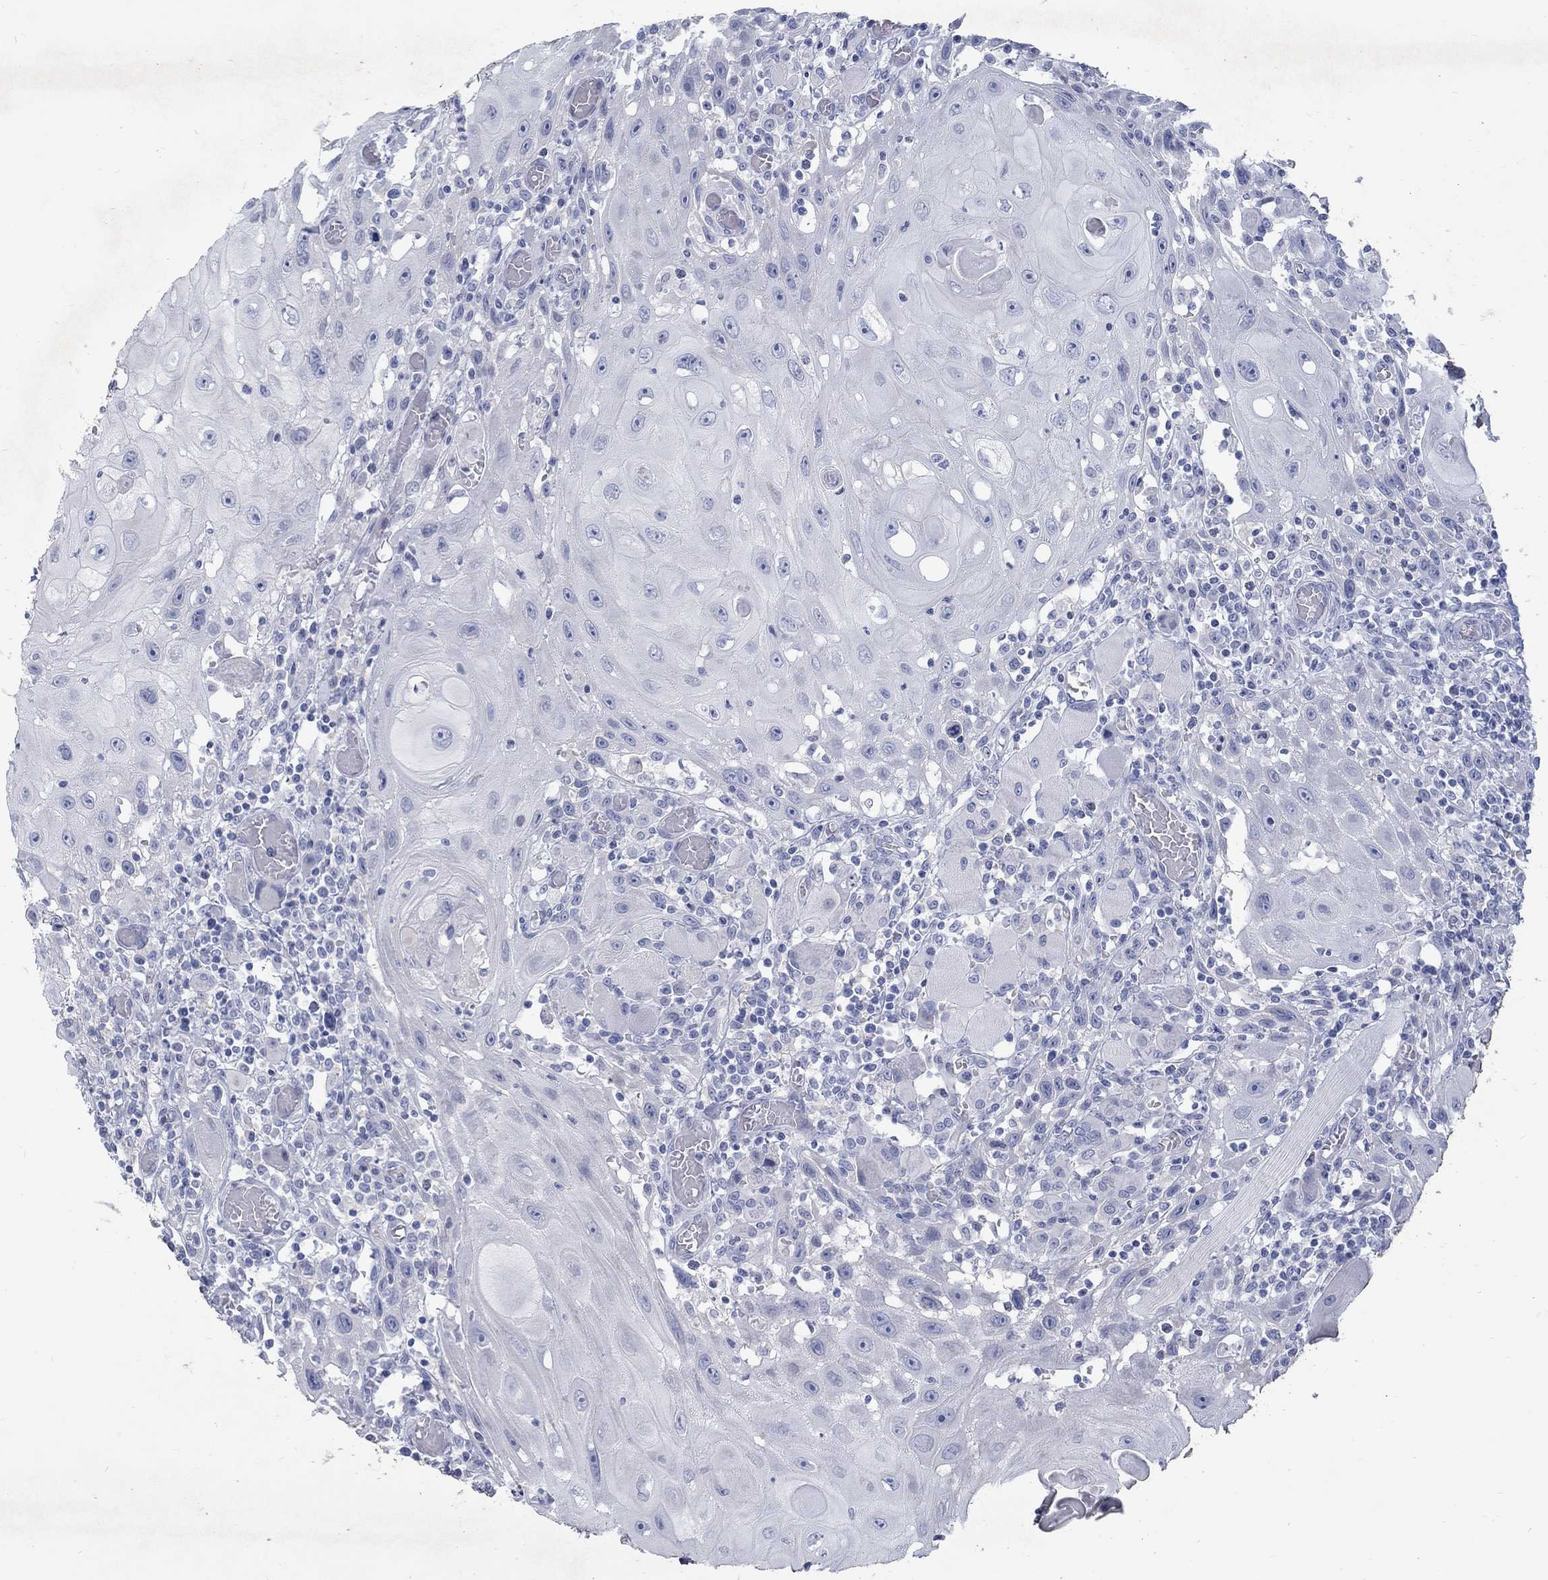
{"staining": {"intensity": "negative", "quantity": "none", "location": "none"}, "tissue": "head and neck cancer", "cell_type": "Tumor cells", "image_type": "cancer", "snomed": [{"axis": "morphology", "description": "Normal tissue, NOS"}, {"axis": "morphology", "description": "Squamous cell carcinoma, NOS"}, {"axis": "topography", "description": "Oral tissue"}, {"axis": "topography", "description": "Head-Neck"}], "caption": "Immunohistochemistry of head and neck cancer demonstrates no positivity in tumor cells.", "gene": "RFTN2", "patient": {"sex": "male", "age": 71}}